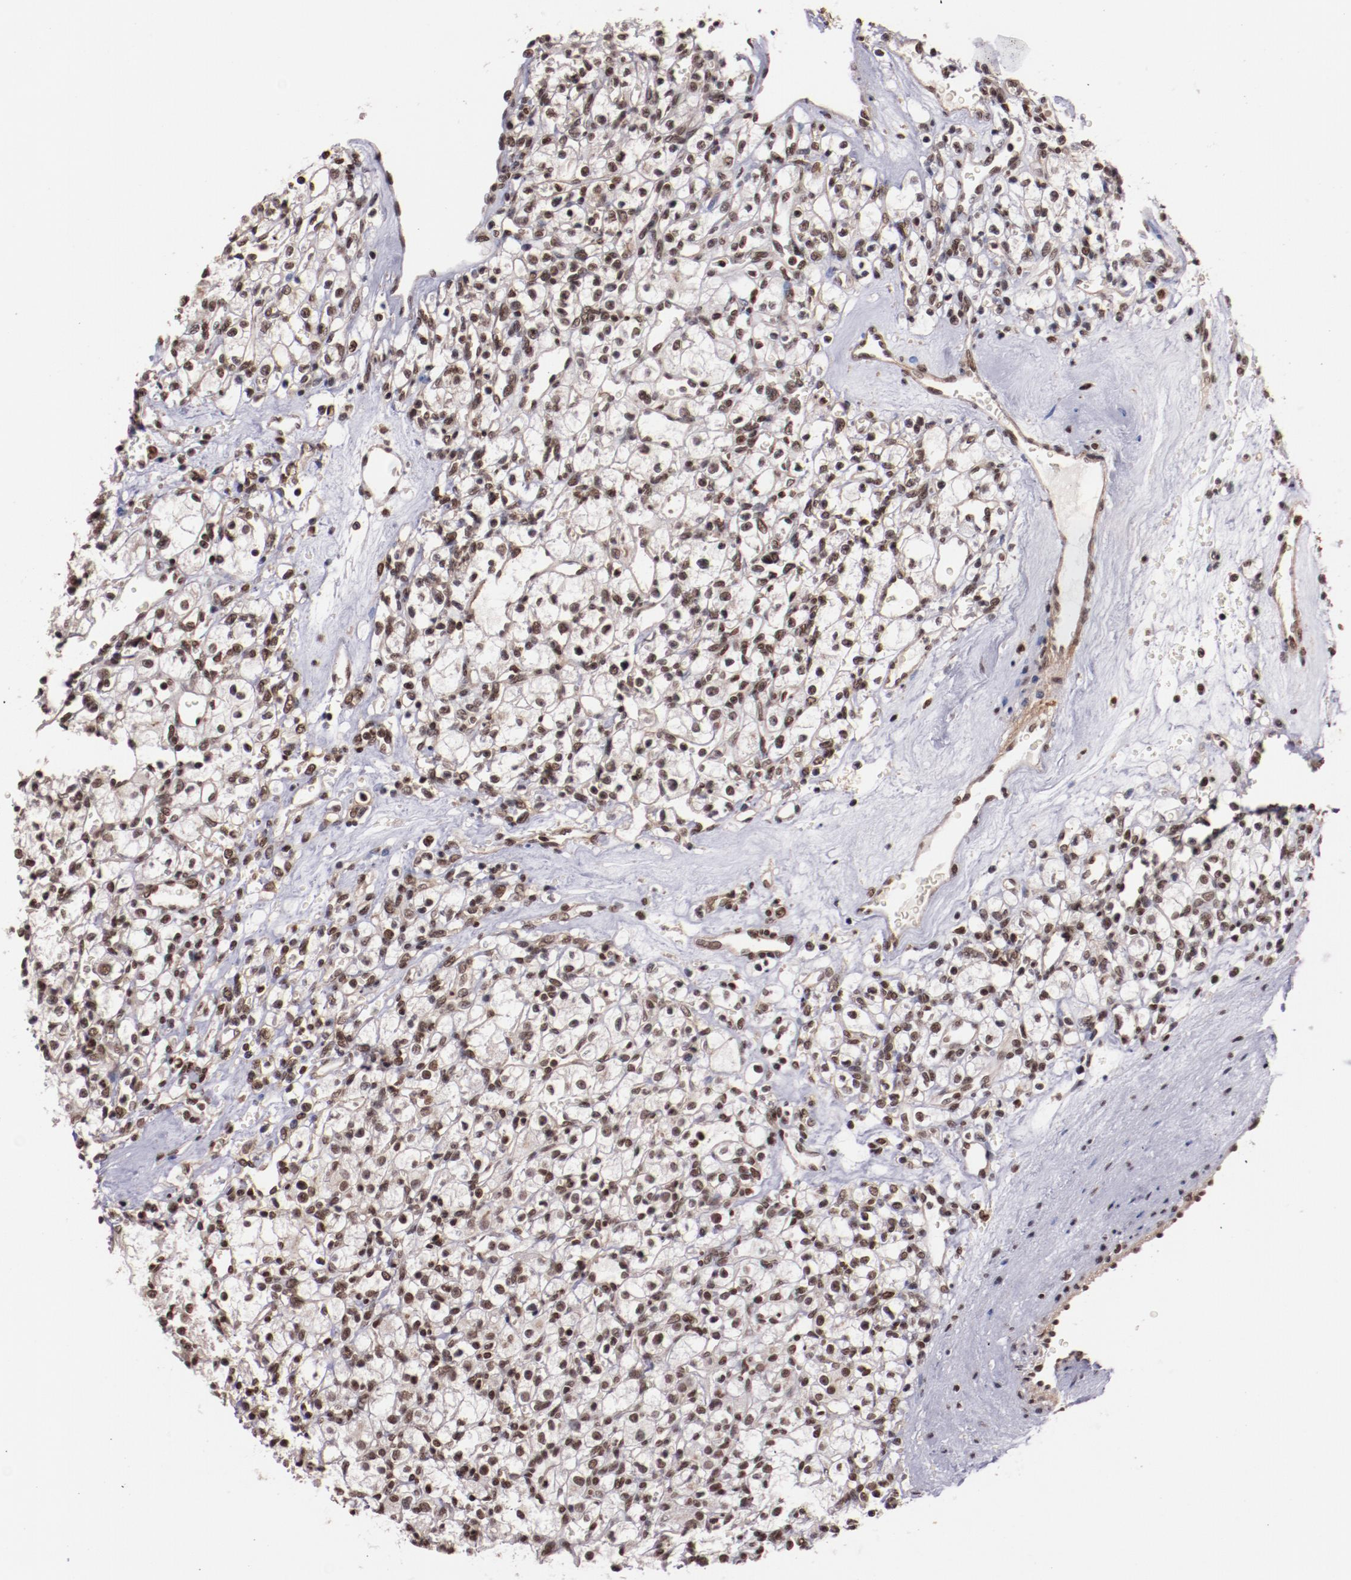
{"staining": {"intensity": "moderate", "quantity": "25%-75%", "location": "nuclear"}, "tissue": "renal cancer", "cell_type": "Tumor cells", "image_type": "cancer", "snomed": [{"axis": "morphology", "description": "Adenocarcinoma, NOS"}, {"axis": "topography", "description": "Kidney"}], "caption": "Protein staining of renal cancer tissue shows moderate nuclear positivity in approximately 25%-75% of tumor cells. The staining was performed using DAB to visualize the protein expression in brown, while the nuclei were stained in blue with hematoxylin (Magnification: 20x).", "gene": "STAG2", "patient": {"sex": "female", "age": 62}}